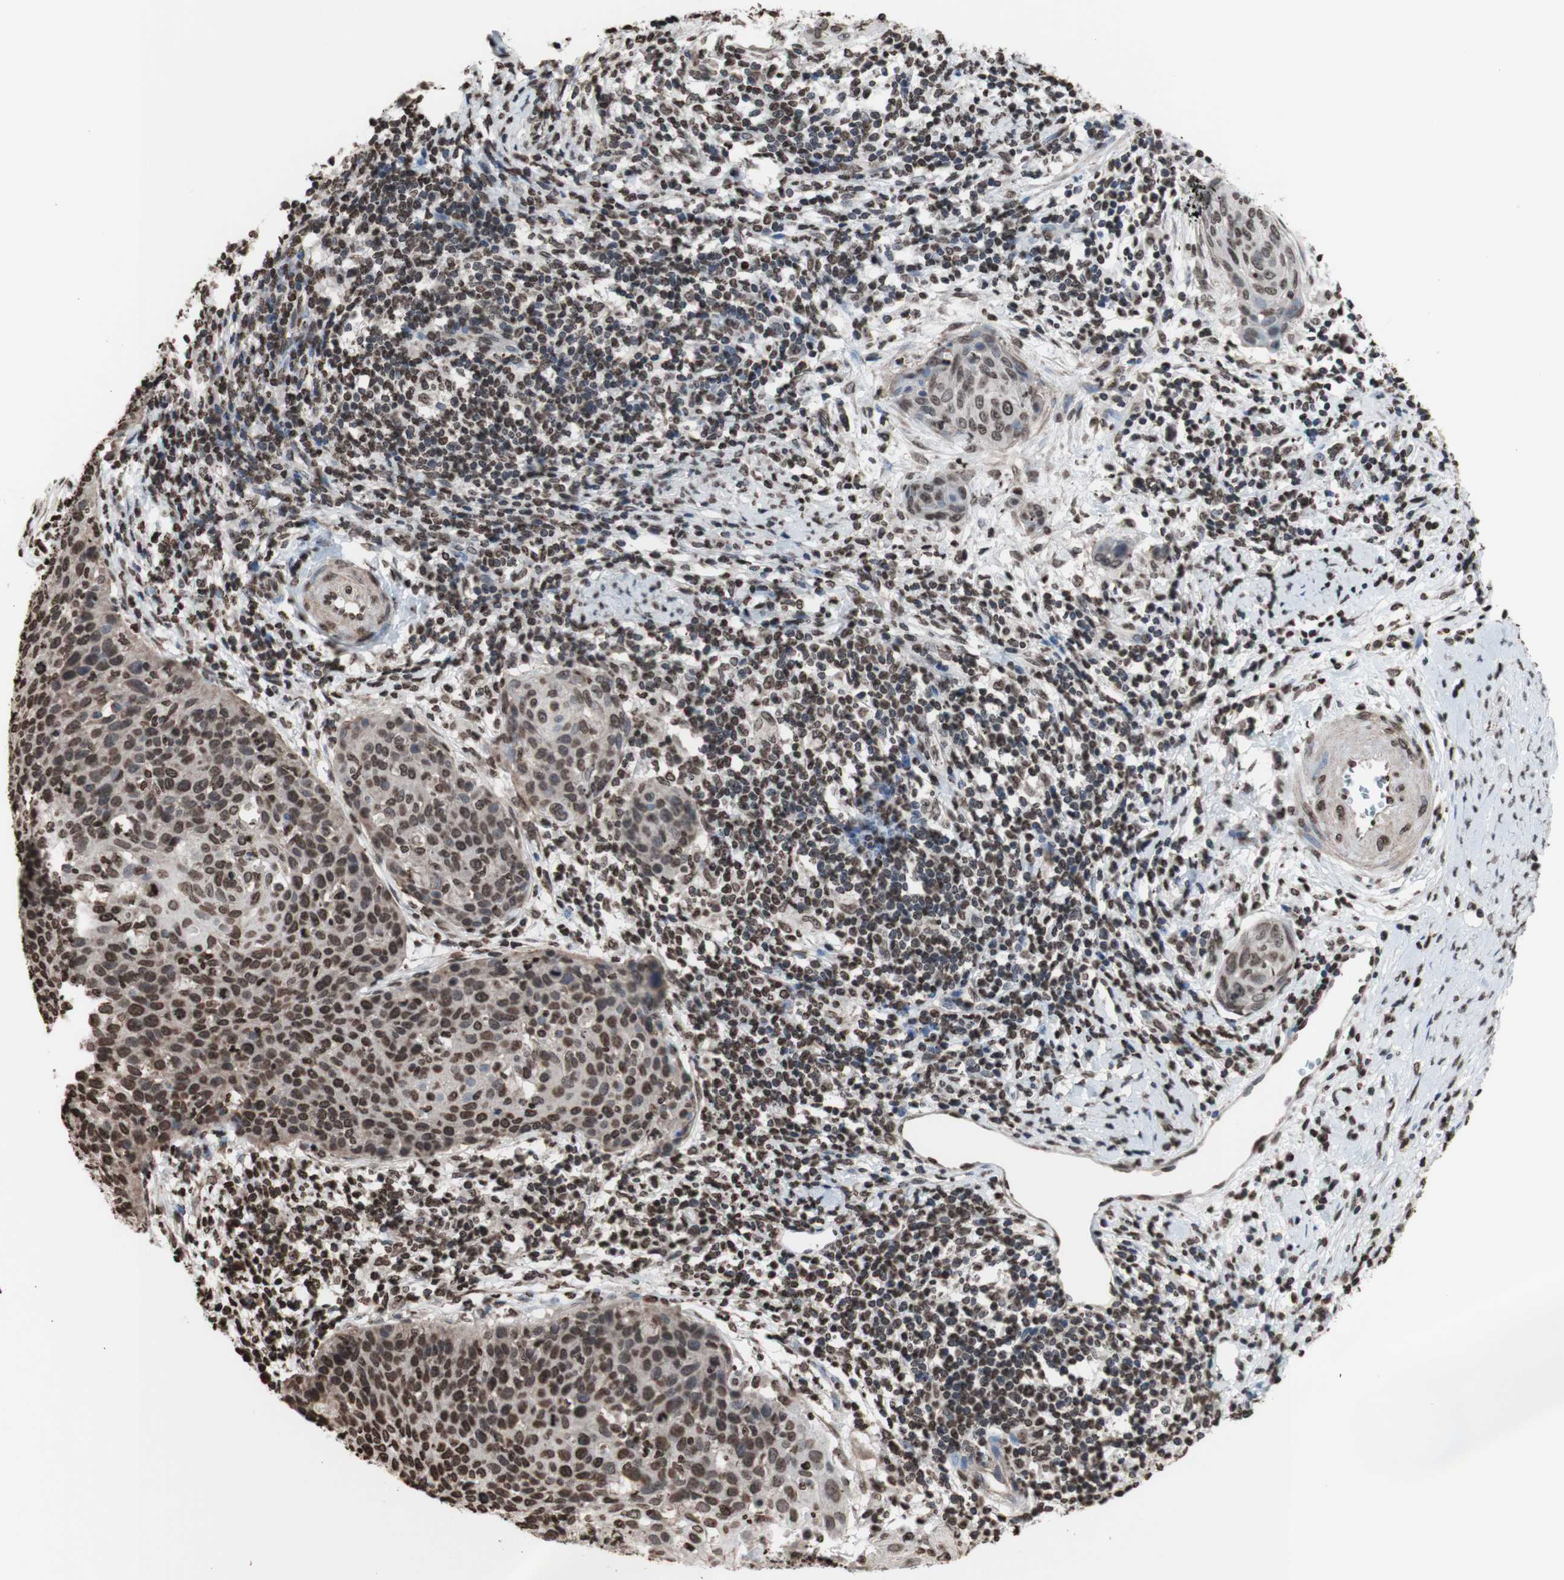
{"staining": {"intensity": "moderate", "quantity": ">75%", "location": "nuclear"}, "tissue": "cervical cancer", "cell_type": "Tumor cells", "image_type": "cancer", "snomed": [{"axis": "morphology", "description": "Squamous cell carcinoma, NOS"}, {"axis": "topography", "description": "Cervix"}], "caption": "Tumor cells display moderate nuclear staining in approximately >75% of cells in cervical squamous cell carcinoma. (IHC, brightfield microscopy, high magnification).", "gene": "SNAI2", "patient": {"sex": "female", "age": 38}}